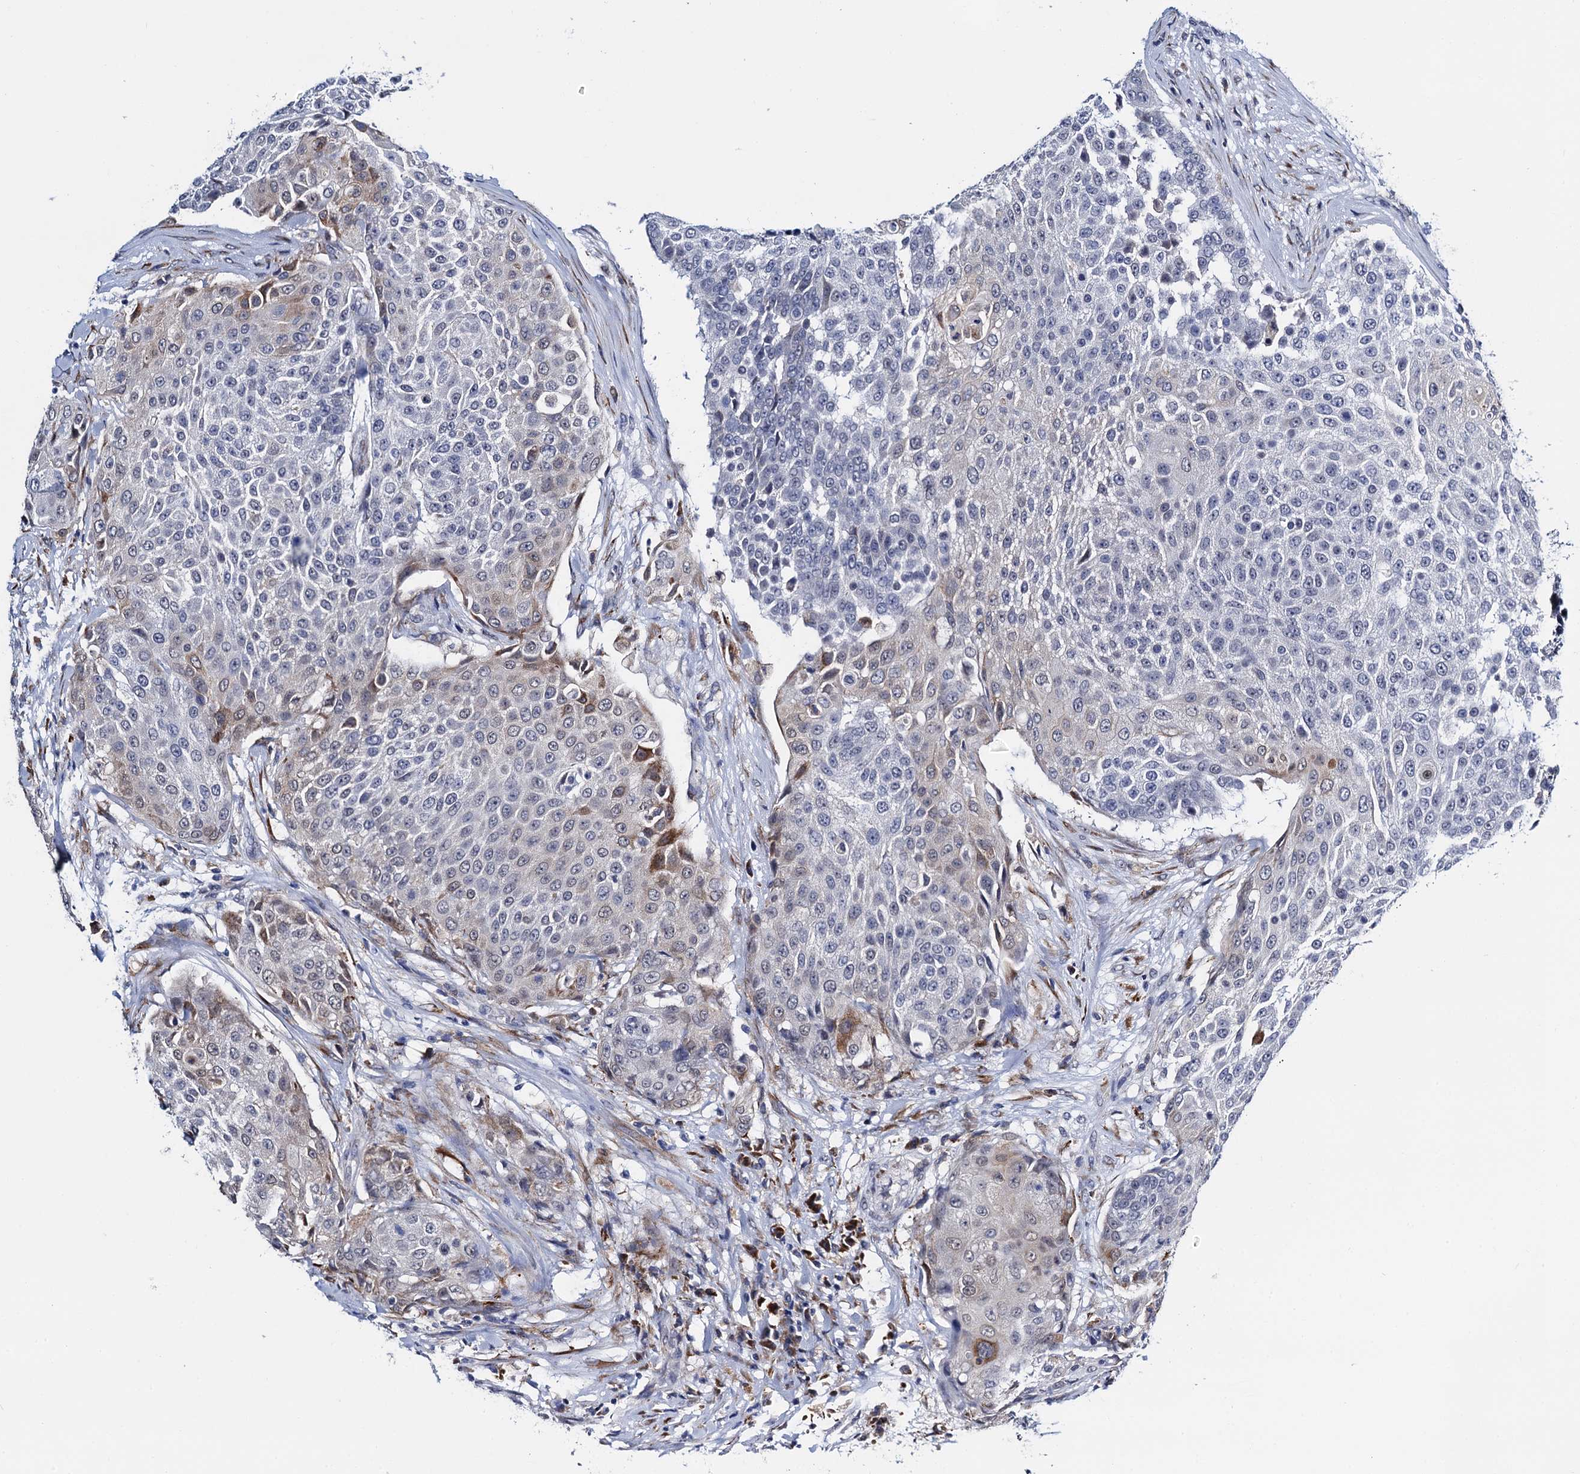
{"staining": {"intensity": "moderate", "quantity": "<25%", "location": "cytoplasmic/membranous"}, "tissue": "urothelial cancer", "cell_type": "Tumor cells", "image_type": "cancer", "snomed": [{"axis": "morphology", "description": "Urothelial carcinoma, High grade"}, {"axis": "topography", "description": "Urinary bladder"}], "caption": "Protein expression analysis of human high-grade urothelial carcinoma reveals moderate cytoplasmic/membranous staining in approximately <25% of tumor cells. (DAB (3,3'-diaminobenzidine) = brown stain, brightfield microscopy at high magnification).", "gene": "SLC7A10", "patient": {"sex": "female", "age": 63}}